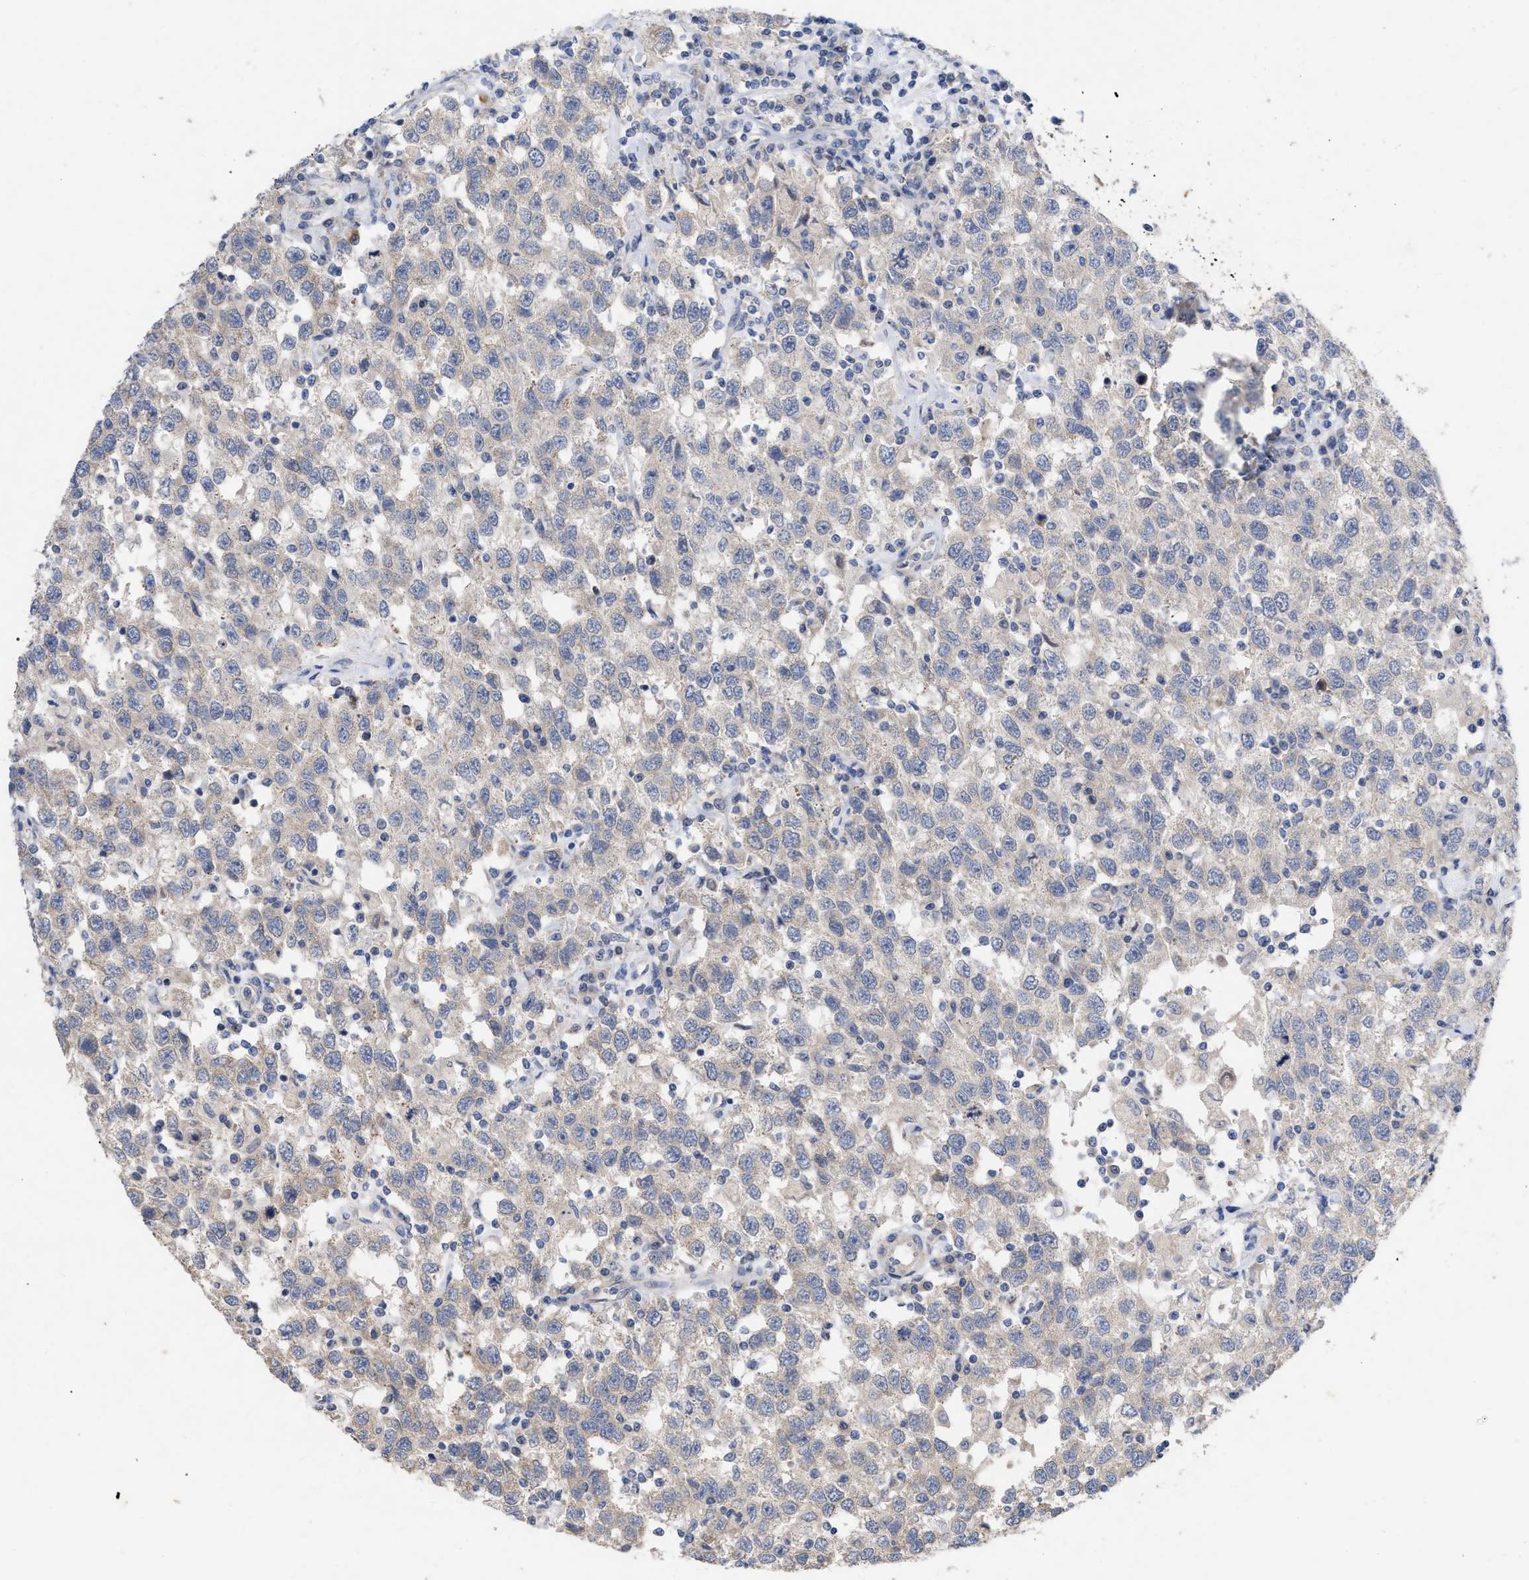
{"staining": {"intensity": "negative", "quantity": "none", "location": "none"}, "tissue": "testis cancer", "cell_type": "Tumor cells", "image_type": "cancer", "snomed": [{"axis": "morphology", "description": "Seminoma, NOS"}, {"axis": "topography", "description": "Testis"}], "caption": "This is a micrograph of immunohistochemistry staining of testis cancer (seminoma), which shows no staining in tumor cells.", "gene": "VIP", "patient": {"sex": "male", "age": 41}}